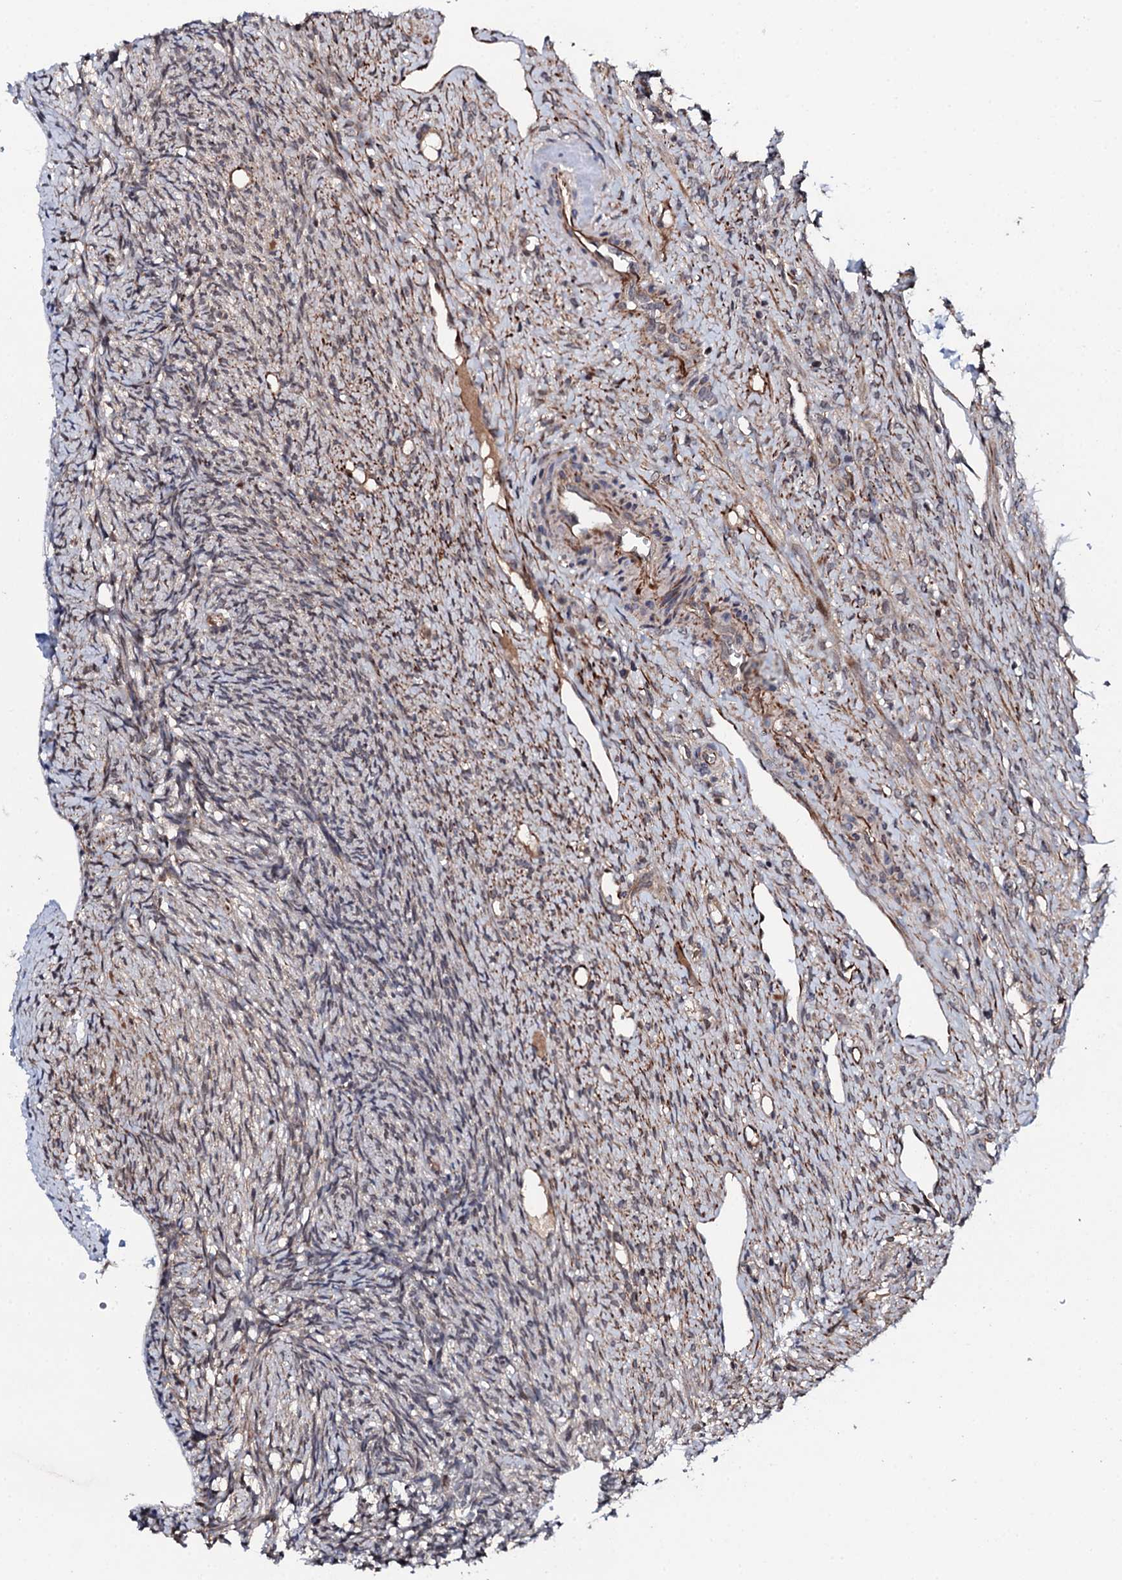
{"staining": {"intensity": "weak", "quantity": "25%-75%", "location": "cytoplasmic/membranous"}, "tissue": "ovary", "cell_type": "Ovarian stroma cells", "image_type": "normal", "snomed": [{"axis": "morphology", "description": "Normal tissue, NOS"}, {"axis": "topography", "description": "Ovary"}], "caption": "Ovarian stroma cells show low levels of weak cytoplasmic/membranous expression in about 25%-75% of cells in unremarkable ovary. The staining was performed using DAB (3,3'-diaminobenzidine) to visualize the protein expression in brown, while the nuclei were stained in blue with hematoxylin (Magnification: 20x).", "gene": "FAM111A", "patient": {"sex": "female", "age": 51}}